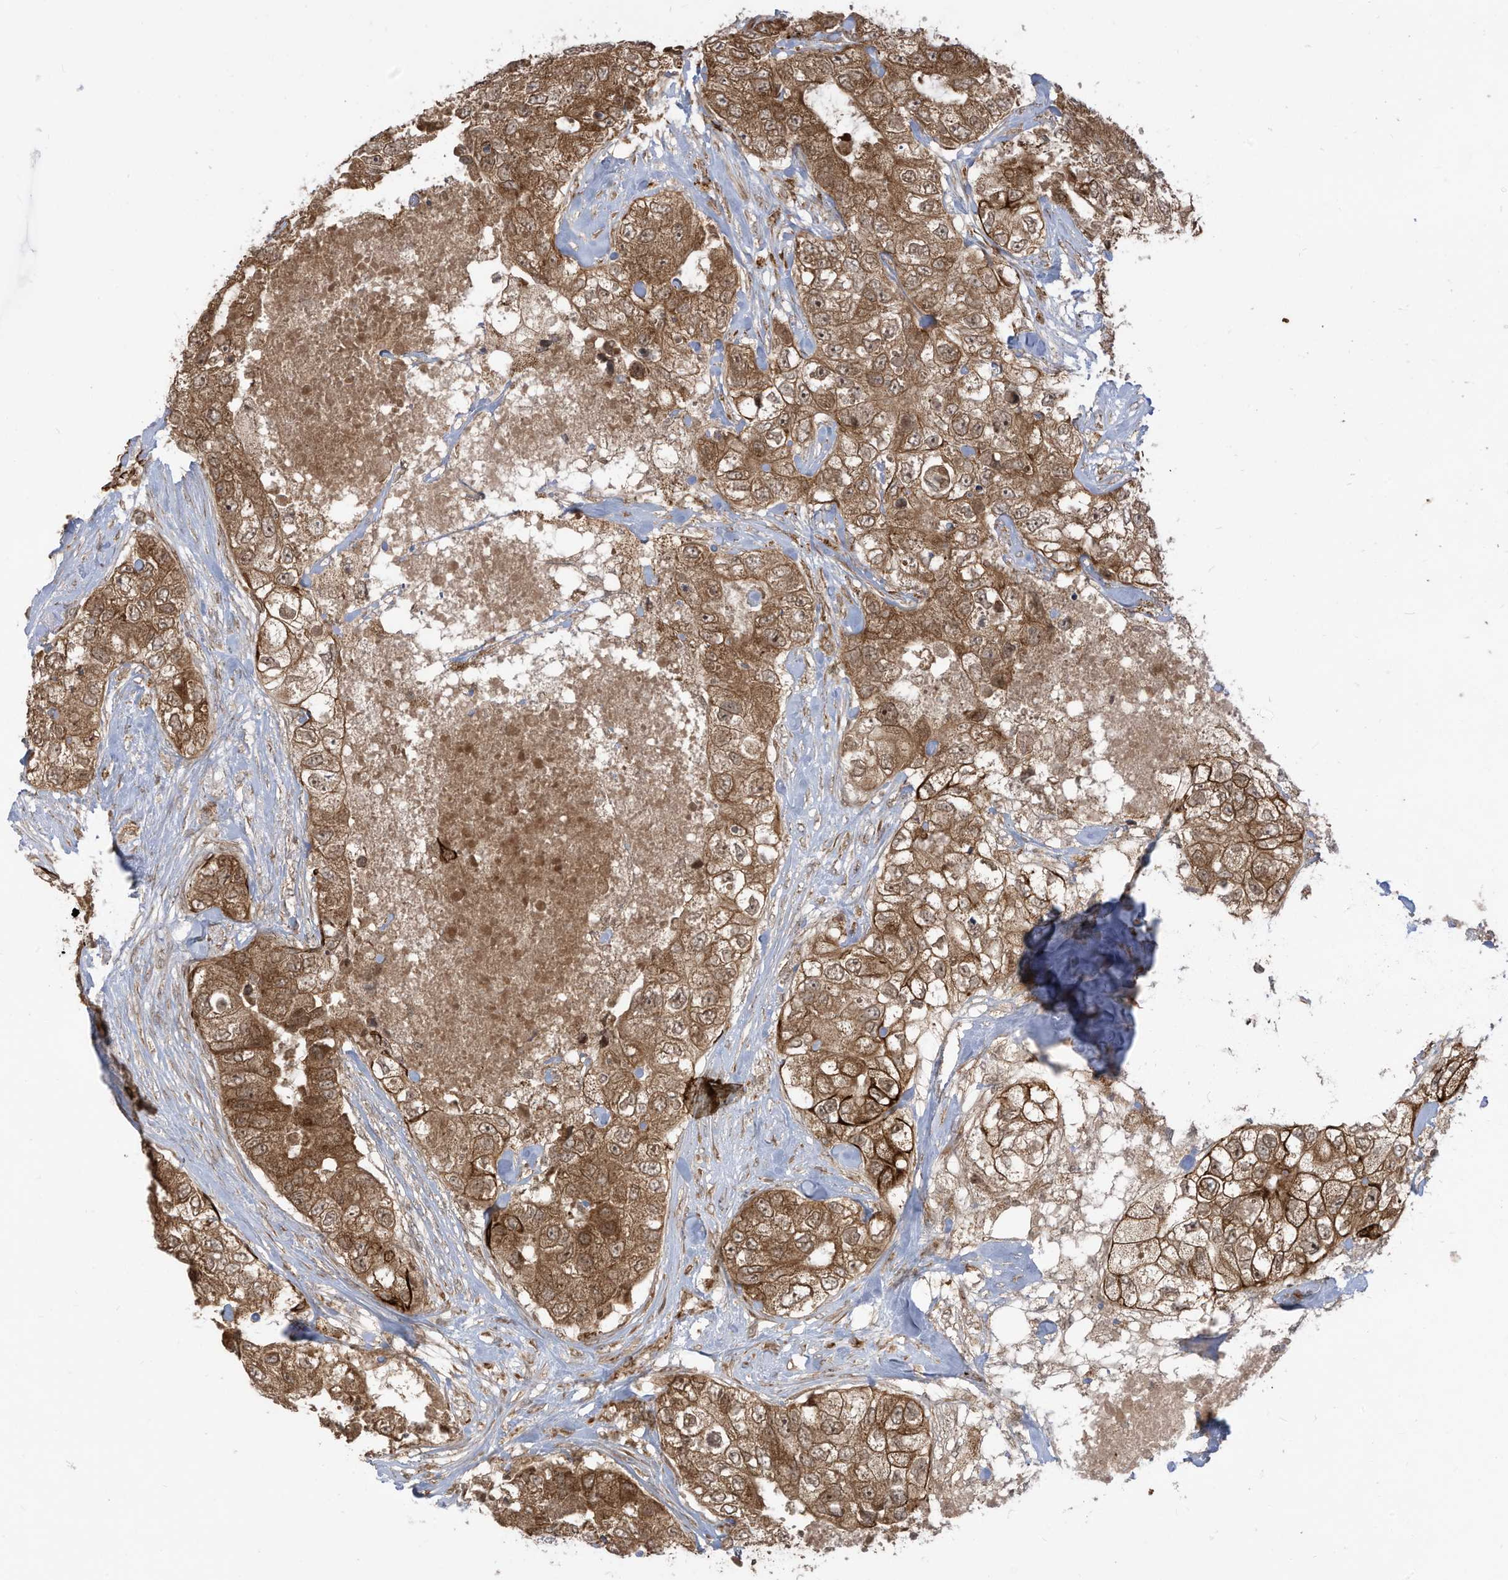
{"staining": {"intensity": "moderate", "quantity": ">75%", "location": "cytoplasmic/membranous"}, "tissue": "breast cancer", "cell_type": "Tumor cells", "image_type": "cancer", "snomed": [{"axis": "morphology", "description": "Duct carcinoma"}, {"axis": "topography", "description": "Breast"}], "caption": "DAB (3,3'-diaminobenzidine) immunohistochemical staining of breast cancer (intraductal carcinoma) exhibits moderate cytoplasmic/membranous protein staining in about >75% of tumor cells.", "gene": "TRIM67", "patient": {"sex": "female", "age": 62}}